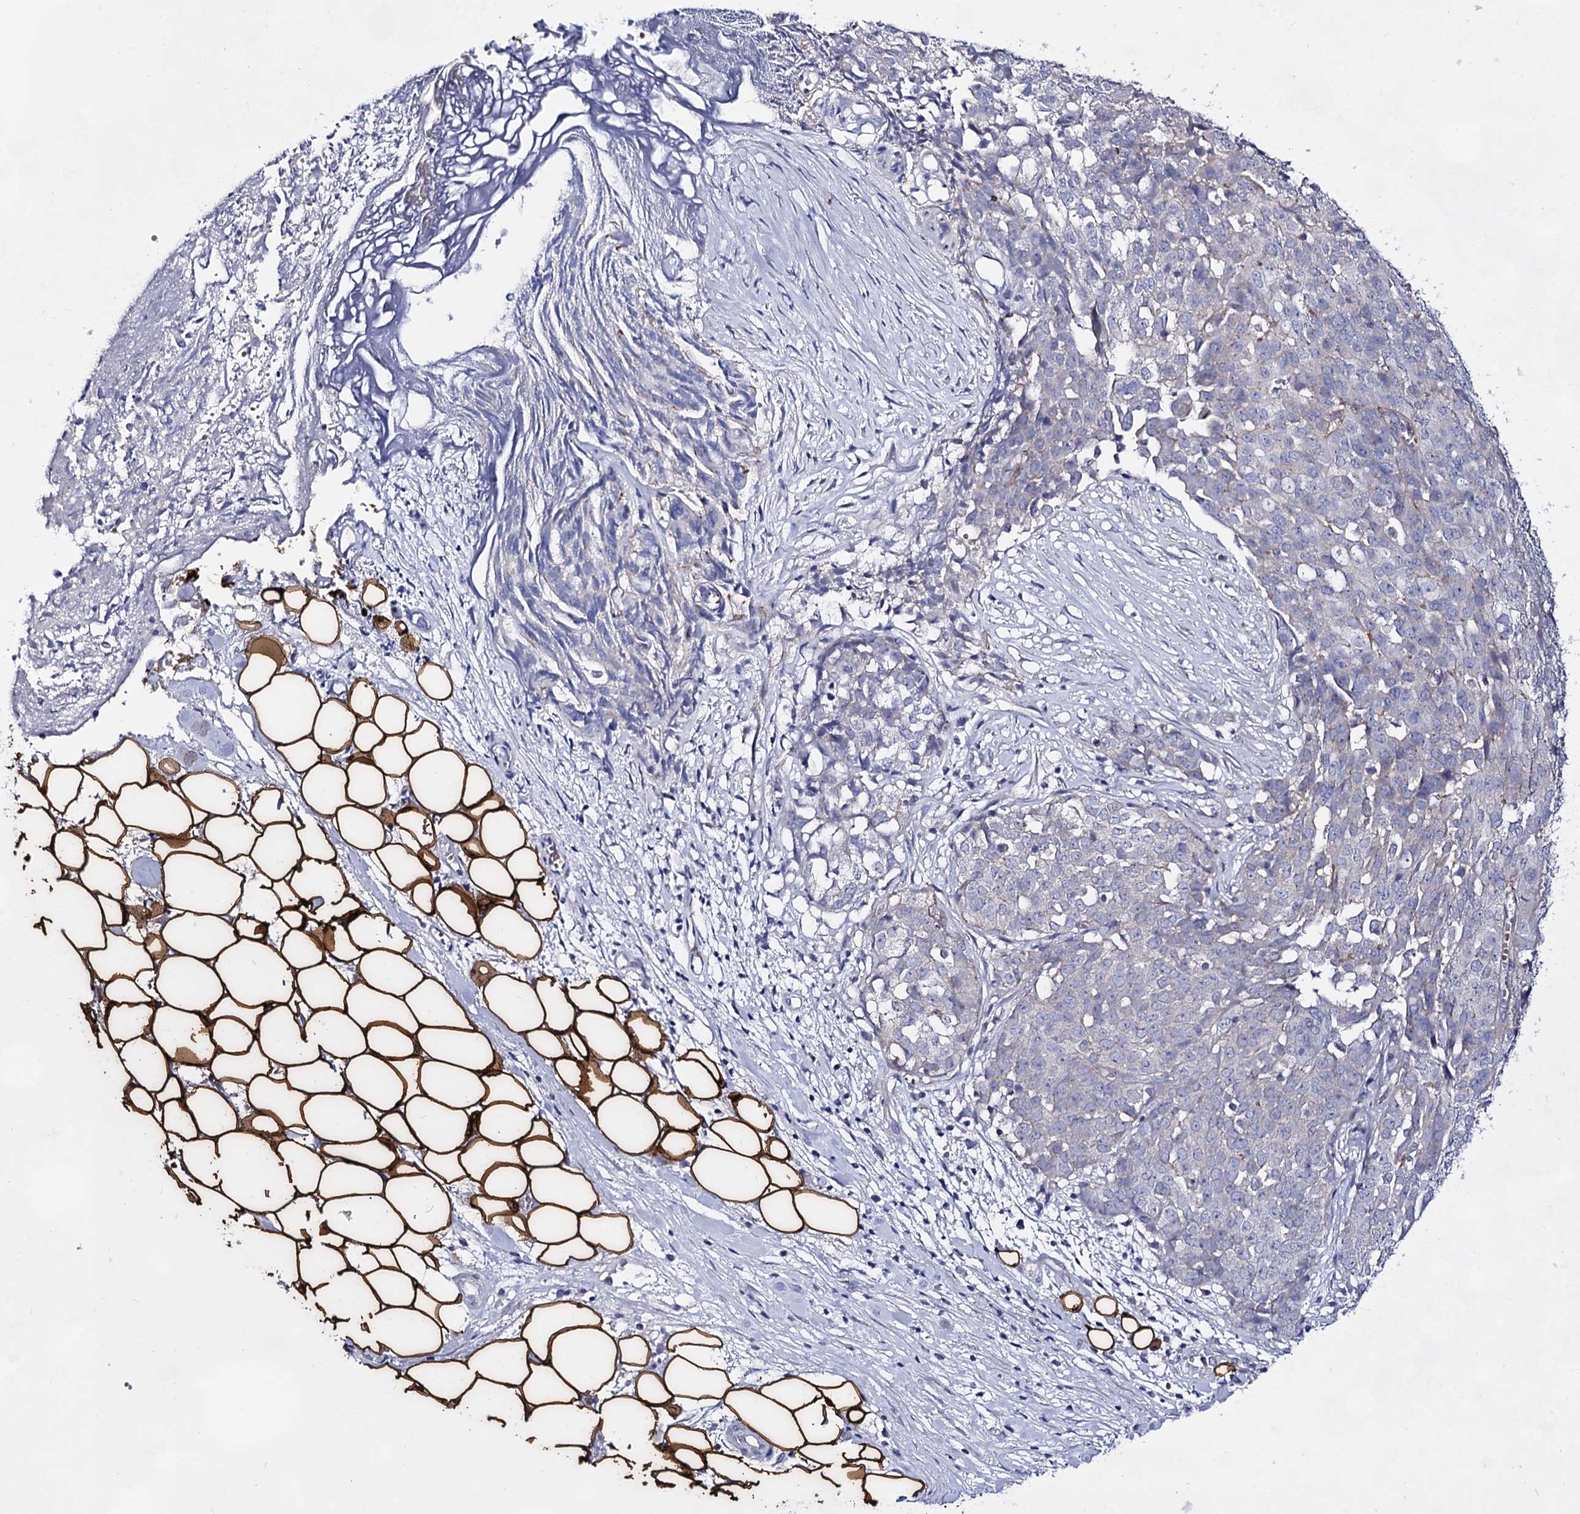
{"staining": {"intensity": "negative", "quantity": "none", "location": "none"}, "tissue": "ovarian cancer", "cell_type": "Tumor cells", "image_type": "cancer", "snomed": [{"axis": "morphology", "description": "Cystadenocarcinoma, serous, NOS"}, {"axis": "topography", "description": "Soft tissue"}, {"axis": "topography", "description": "Ovary"}], "caption": "This histopathology image is of ovarian serous cystadenocarcinoma stained with immunohistochemistry (IHC) to label a protein in brown with the nuclei are counter-stained blue. There is no expression in tumor cells.", "gene": "PLIN1", "patient": {"sex": "female", "age": 57}}